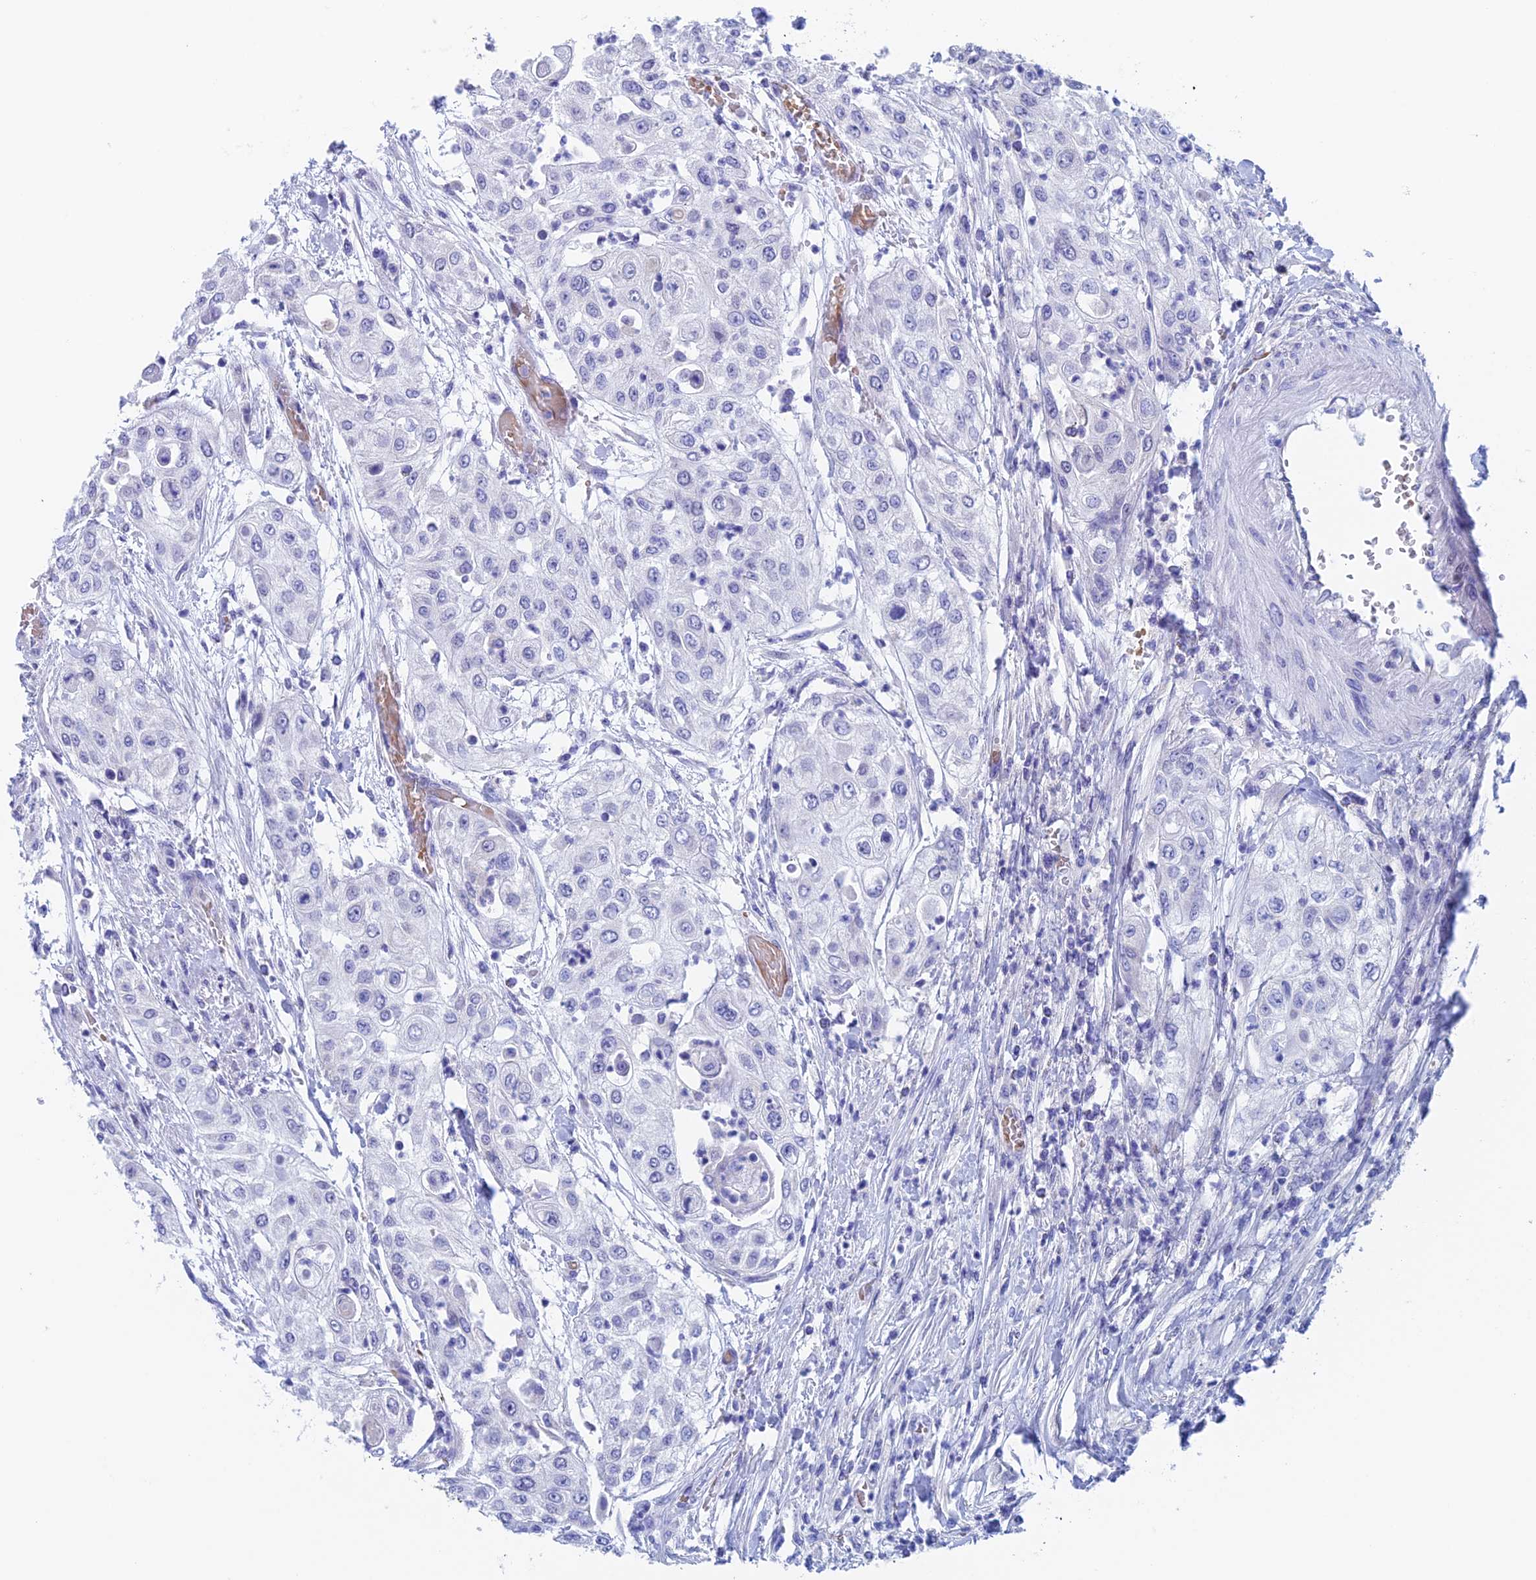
{"staining": {"intensity": "negative", "quantity": "none", "location": "none"}, "tissue": "urothelial cancer", "cell_type": "Tumor cells", "image_type": "cancer", "snomed": [{"axis": "morphology", "description": "Urothelial carcinoma, High grade"}, {"axis": "topography", "description": "Urinary bladder"}], "caption": "A high-resolution histopathology image shows immunohistochemistry (IHC) staining of urothelial carcinoma (high-grade), which exhibits no significant expression in tumor cells.", "gene": "PSMC3IP", "patient": {"sex": "female", "age": 79}}